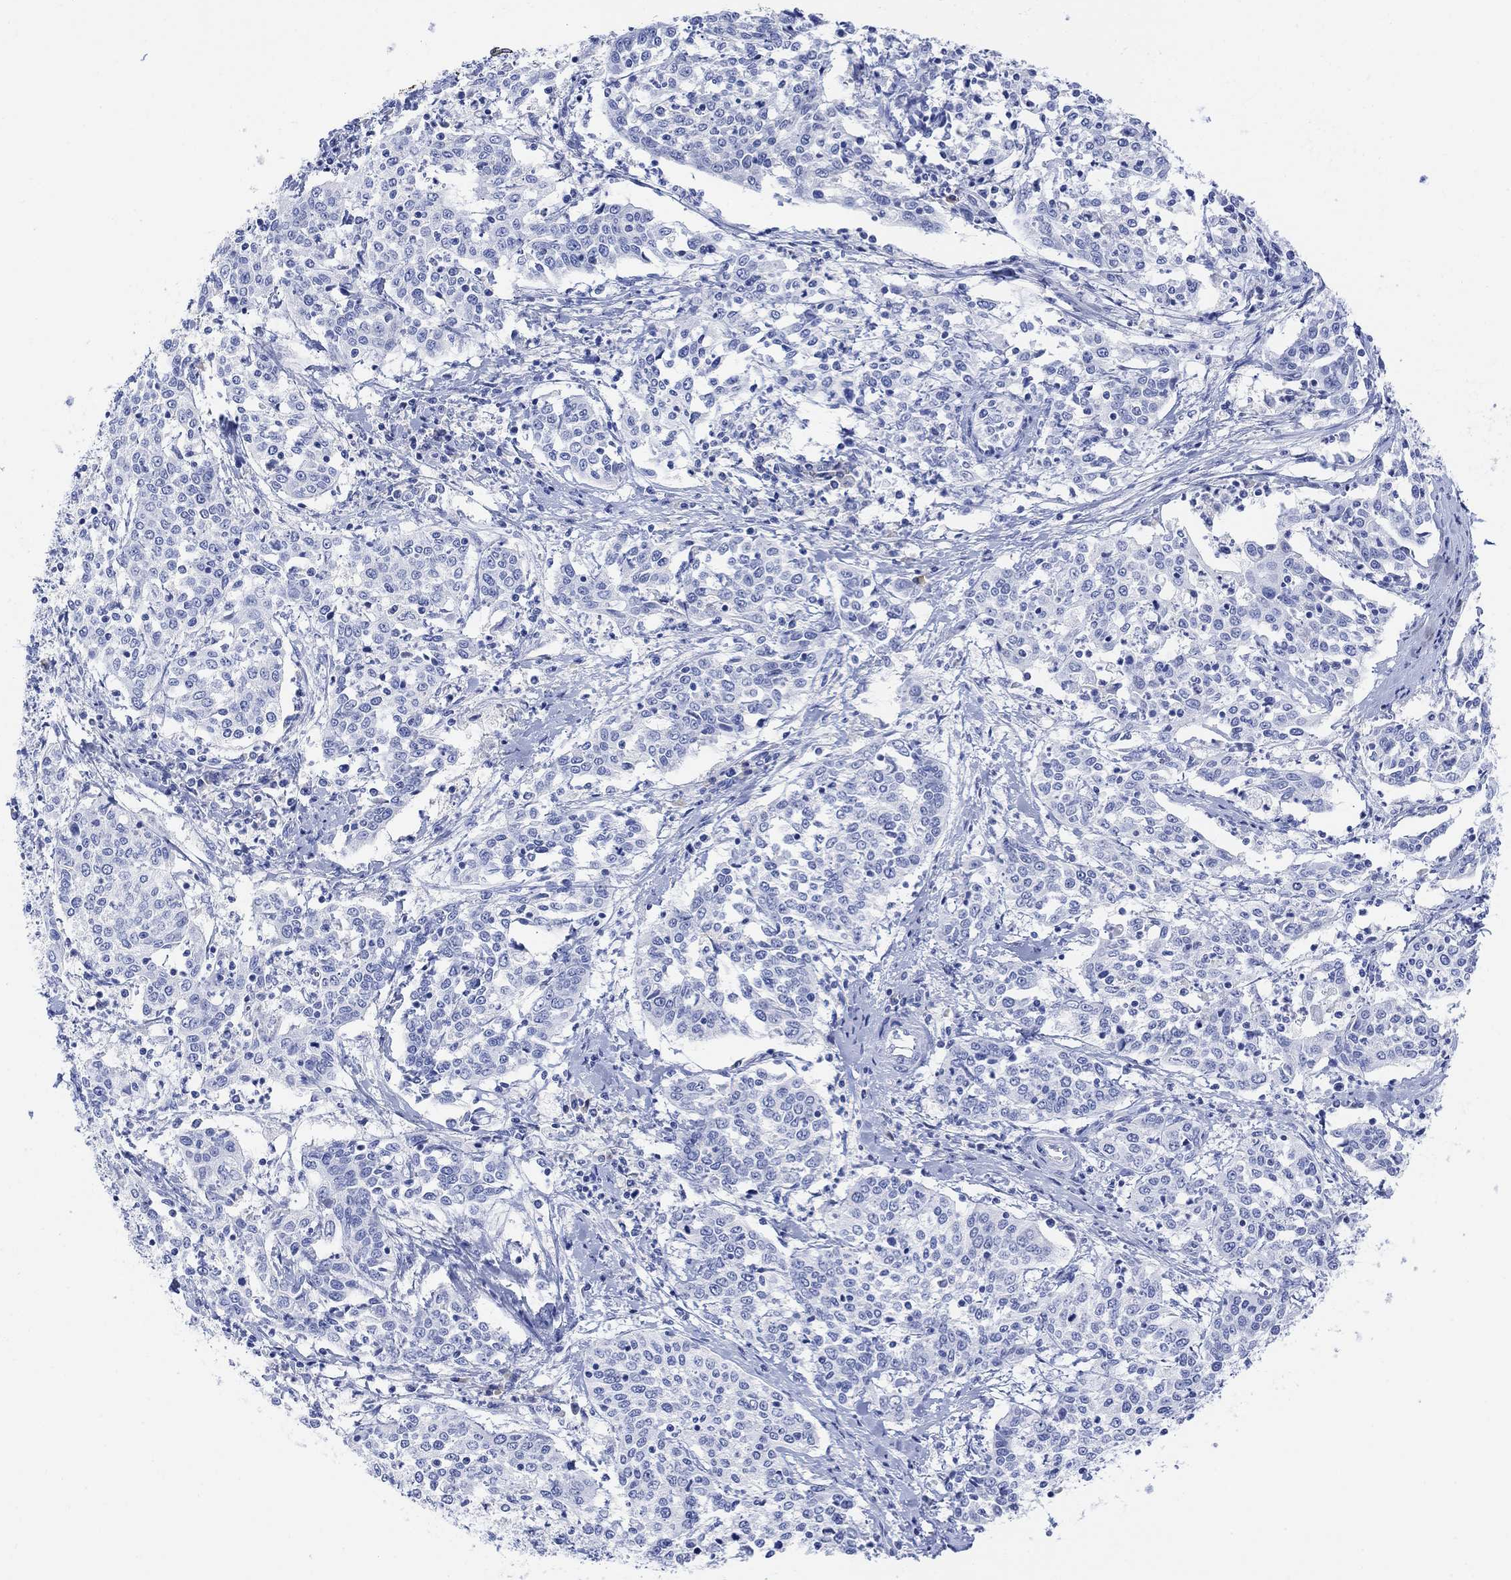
{"staining": {"intensity": "negative", "quantity": "none", "location": "none"}, "tissue": "cervical cancer", "cell_type": "Tumor cells", "image_type": "cancer", "snomed": [{"axis": "morphology", "description": "Squamous cell carcinoma, NOS"}, {"axis": "topography", "description": "Cervix"}], "caption": "IHC micrograph of neoplastic tissue: human cervical cancer stained with DAB reveals no significant protein staining in tumor cells.", "gene": "GNG13", "patient": {"sex": "female", "age": 41}}